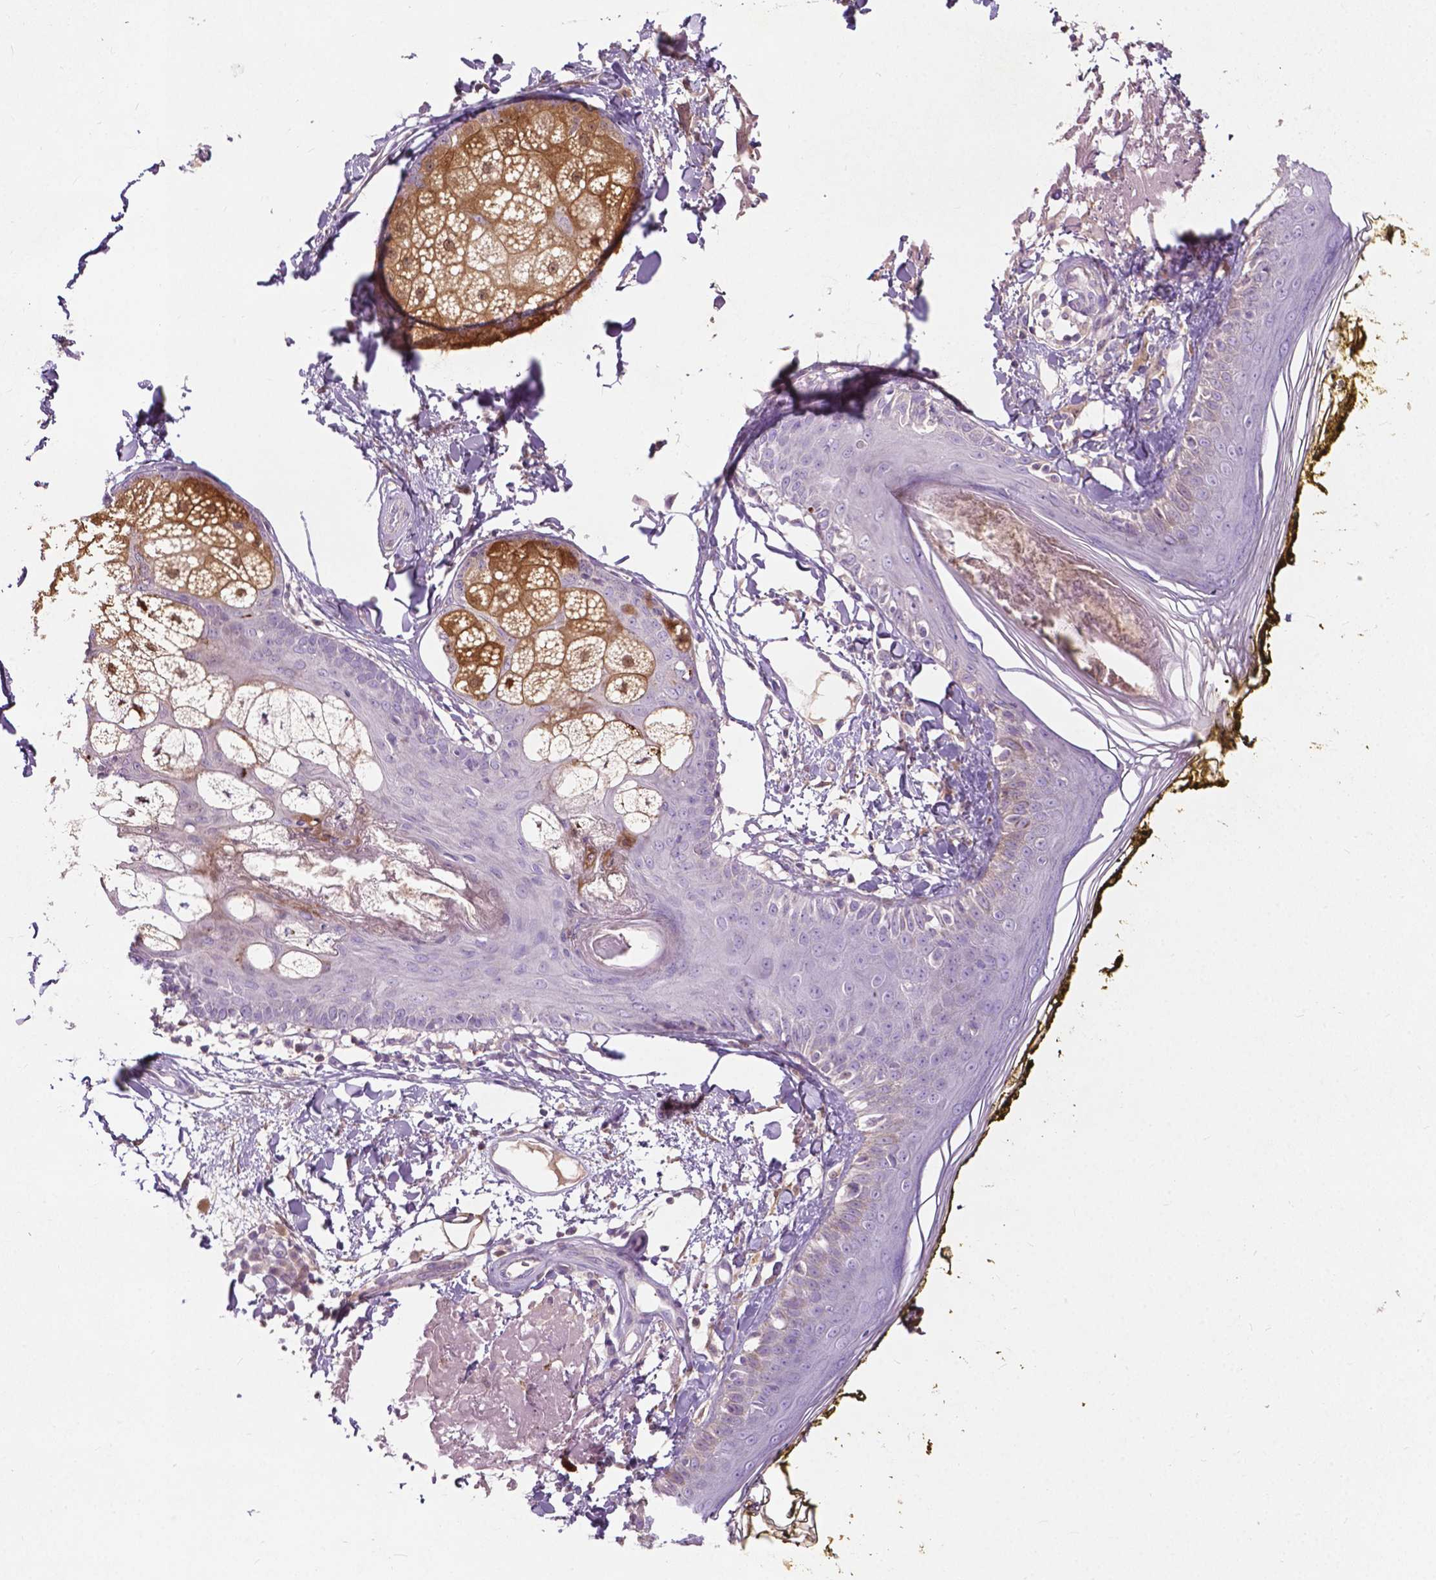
{"staining": {"intensity": "negative", "quantity": "none", "location": "none"}, "tissue": "skin", "cell_type": "Fibroblasts", "image_type": "normal", "snomed": [{"axis": "morphology", "description": "Normal tissue, NOS"}, {"axis": "topography", "description": "Skin"}], "caption": "A histopathology image of skin stained for a protein displays no brown staining in fibroblasts. (Immunohistochemistry, brightfield microscopy, high magnification).", "gene": "GPR37", "patient": {"sex": "male", "age": 76}}